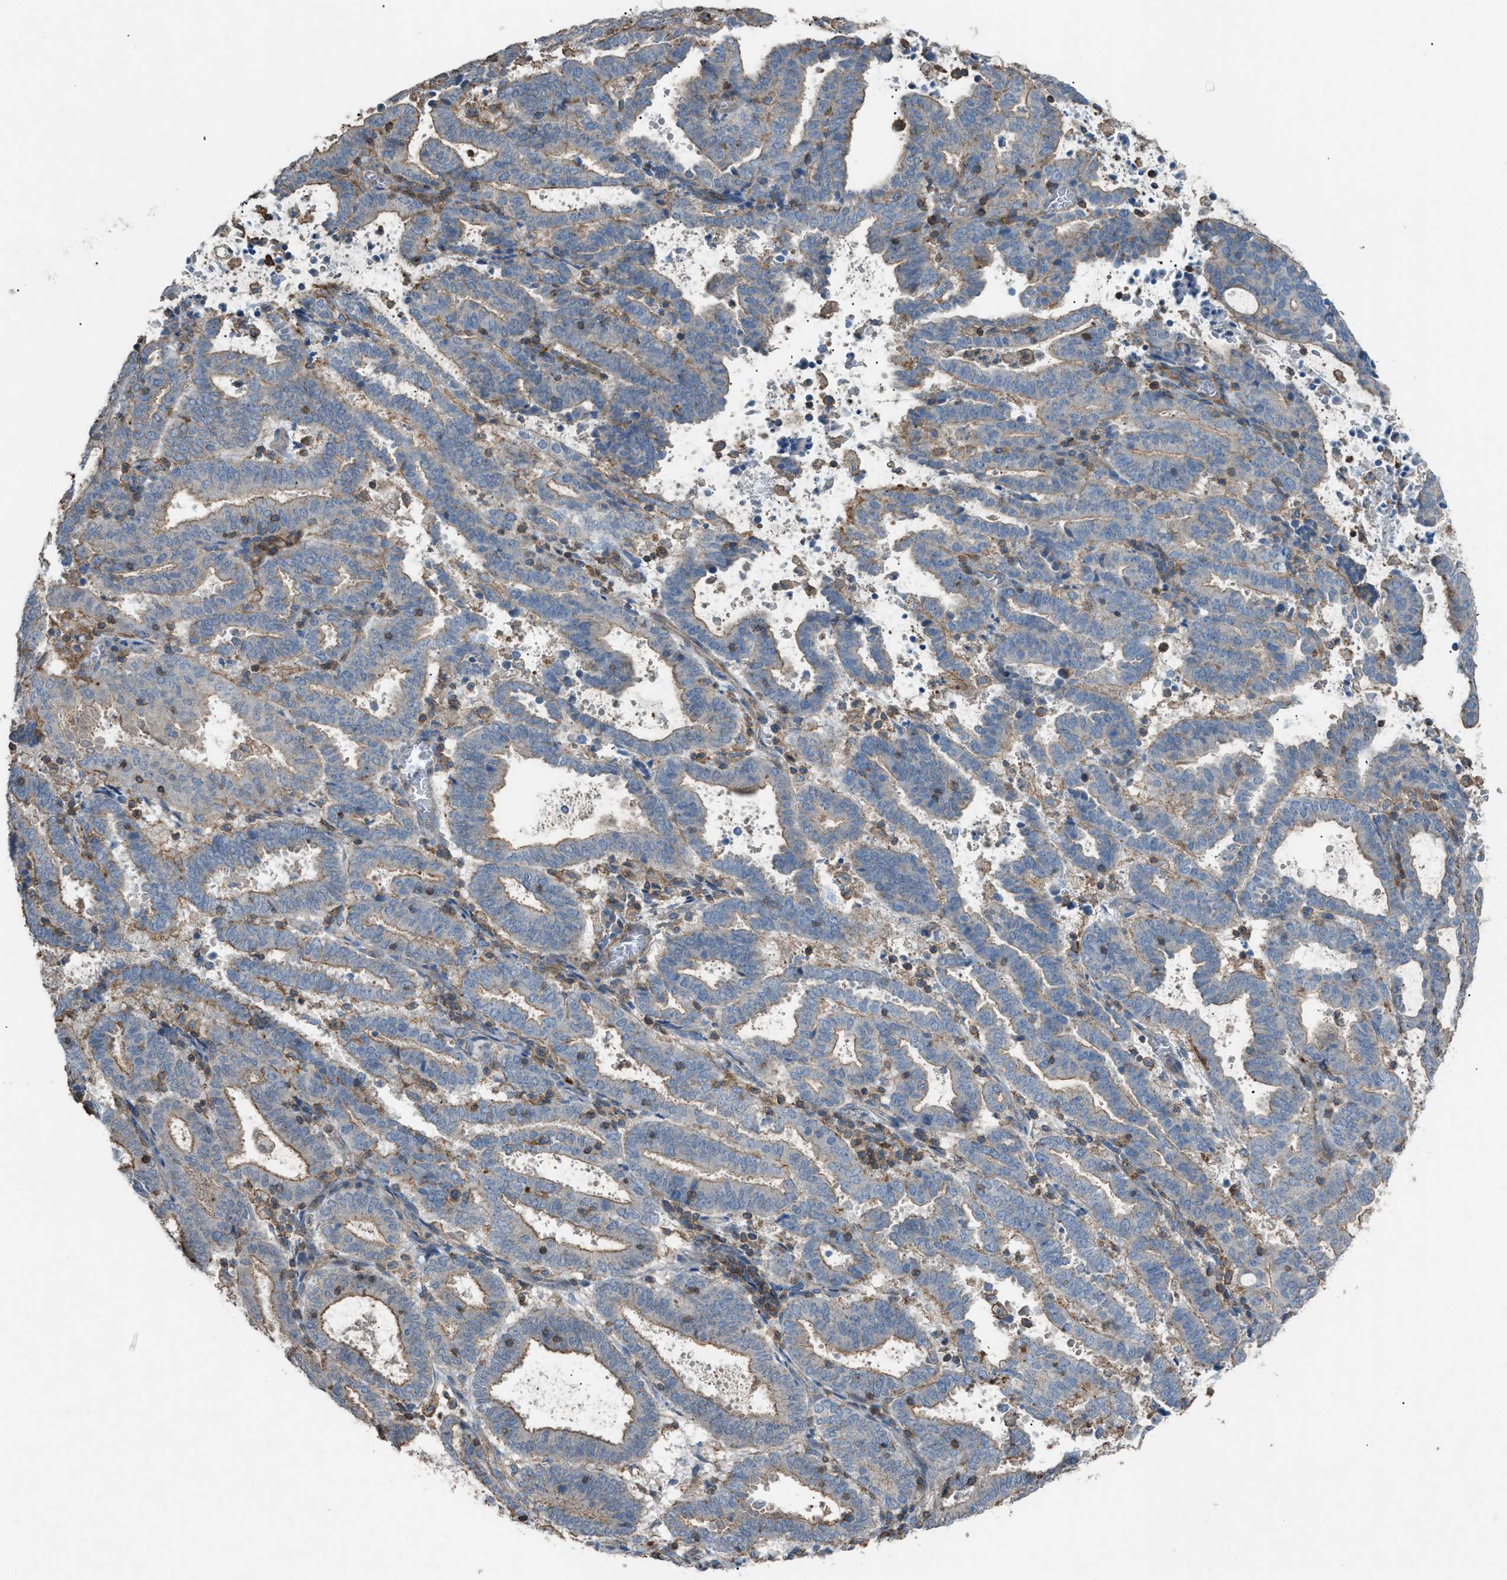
{"staining": {"intensity": "weak", "quantity": "25%-75%", "location": "cytoplasmic/membranous"}, "tissue": "endometrial cancer", "cell_type": "Tumor cells", "image_type": "cancer", "snomed": [{"axis": "morphology", "description": "Adenocarcinoma, NOS"}, {"axis": "topography", "description": "Uterus"}], "caption": "This image shows immunohistochemistry staining of human endometrial cancer (adenocarcinoma), with low weak cytoplasmic/membranous staining in approximately 25%-75% of tumor cells.", "gene": "NCK2", "patient": {"sex": "female", "age": 83}}